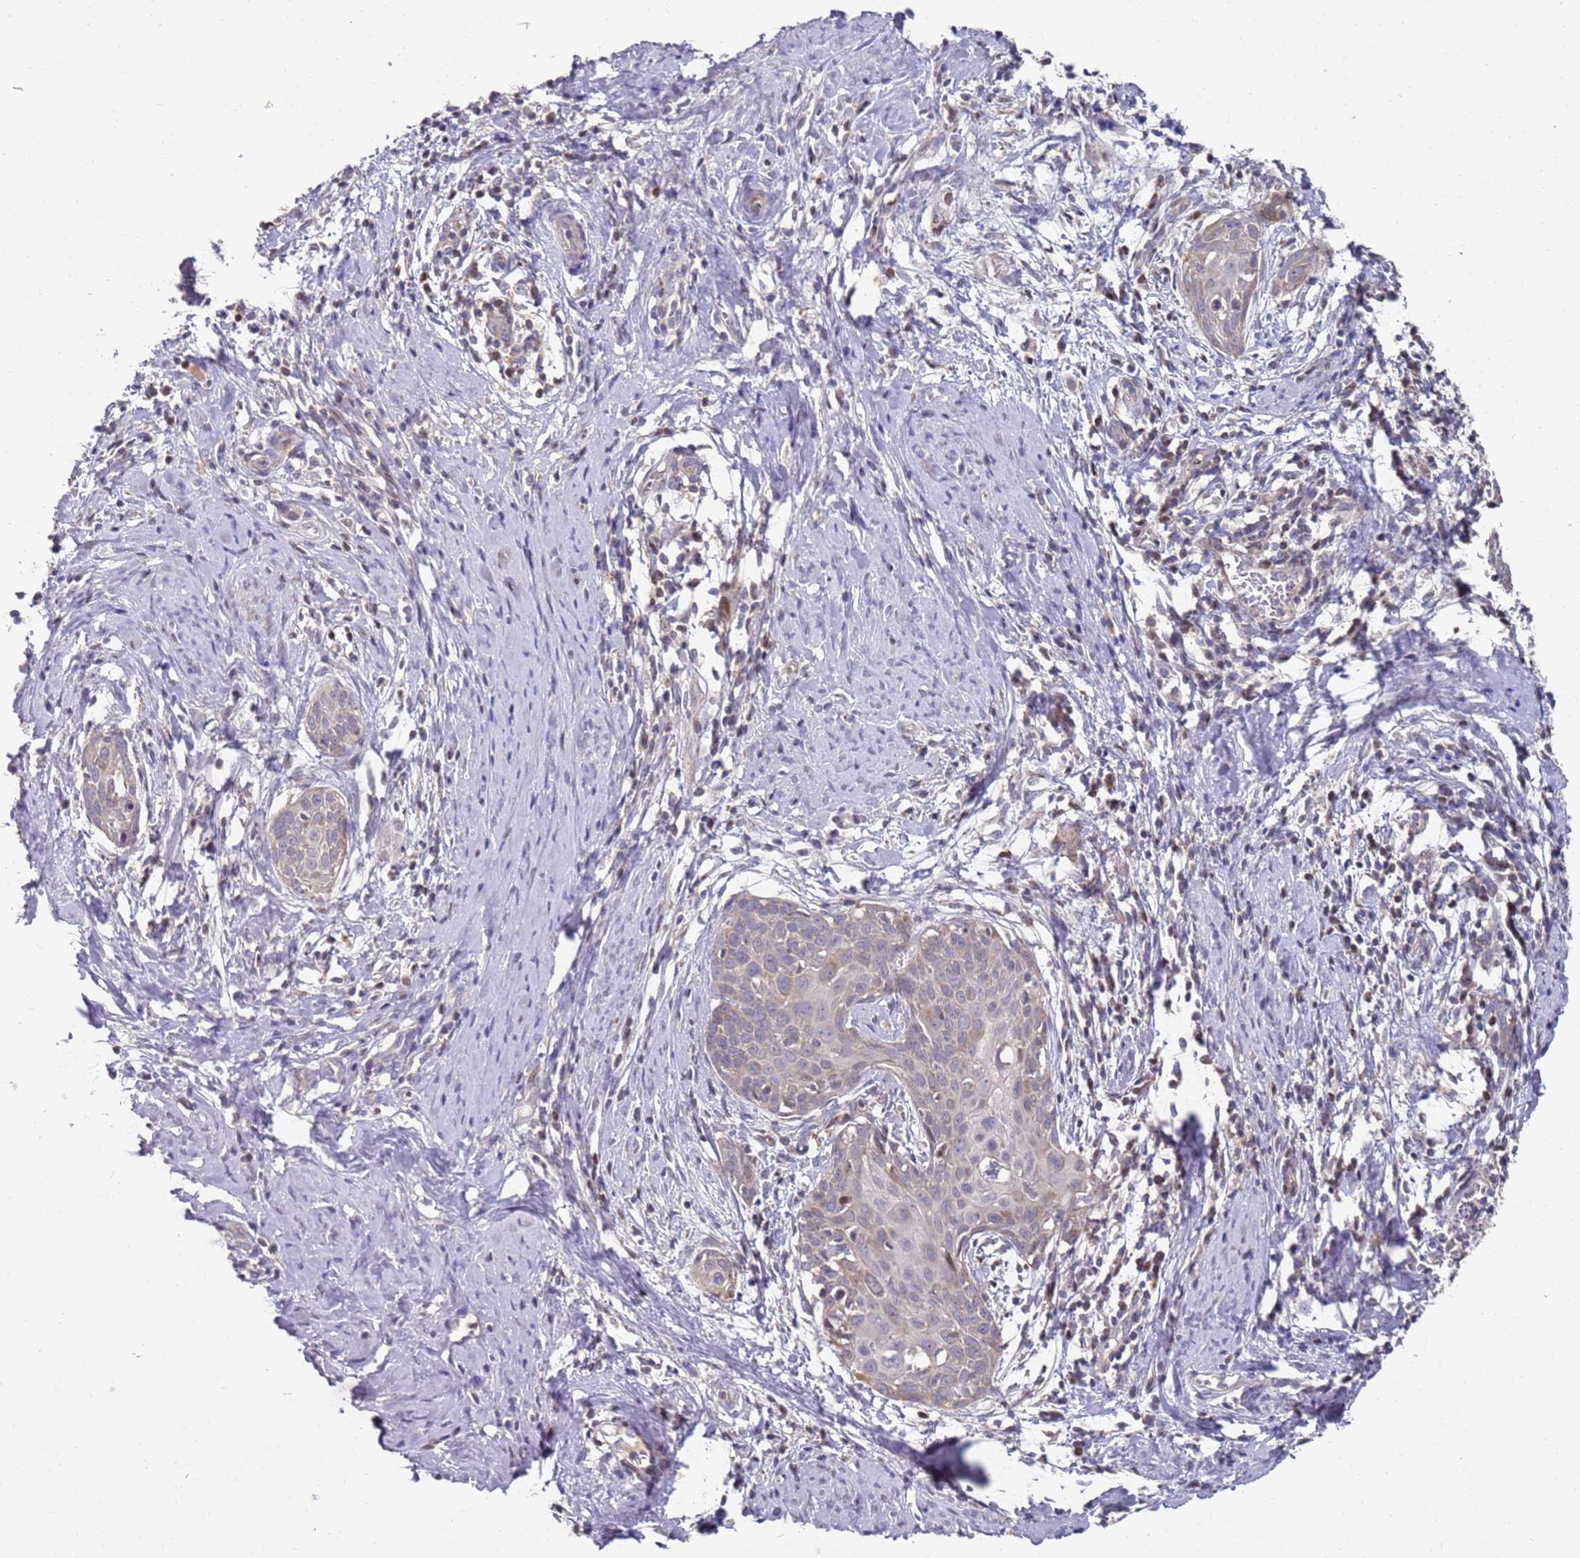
{"staining": {"intensity": "weak", "quantity": "<25%", "location": "cytoplasmic/membranous"}, "tissue": "cervical cancer", "cell_type": "Tumor cells", "image_type": "cancer", "snomed": [{"axis": "morphology", "description": "Squamous cell carcinoma, NOS"}, {"axis": "topography", "description": "Cervix"}], "caption": "An IHC photomicrograph of cervical squamous cell carcinoma is shown. There is no staining in tumor cells of cervical squamous cell carcinoma.", "gene": "LACC1", "patient": {"sex": "female", "age": 52}}